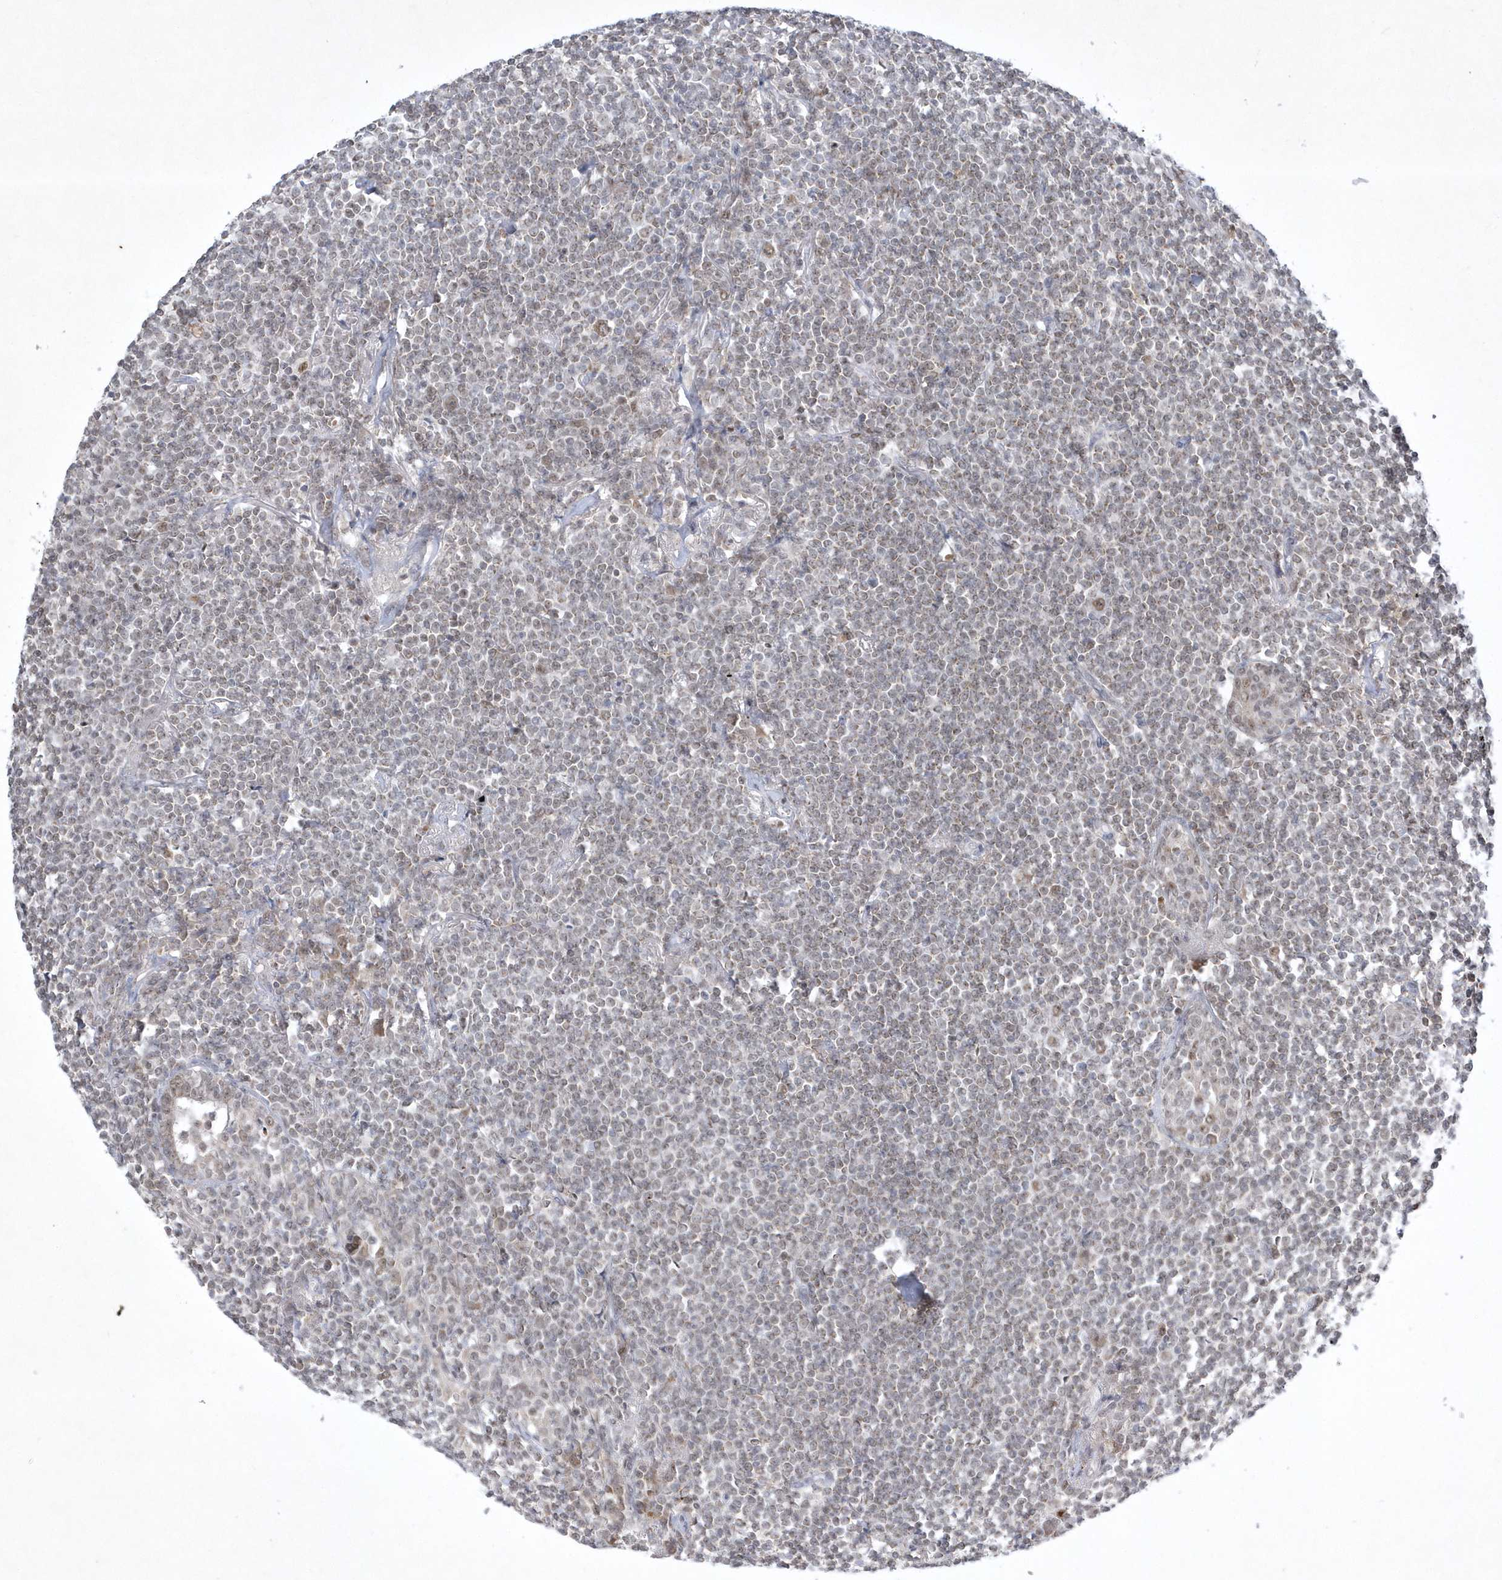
{"staining": {"intensity": "negative", "quantity": "none", "location": "none"}, "tissue": "lymphoma", "cell_type": "Tumor cells", "image_type": "cancer", "snomed": [{"axis": "morphology", "description": "Malignant lymphoma, non-Hodgkin's type, Low grade"}, {"axis": "topography", "description": "Lung"}], "caption": "Lymphoma stained for a protein using immunohistochemistry (IHC) displays no expression tumor cells.", "gene": "CPSF3", "patient": {"sex": "female", "age": 71}}